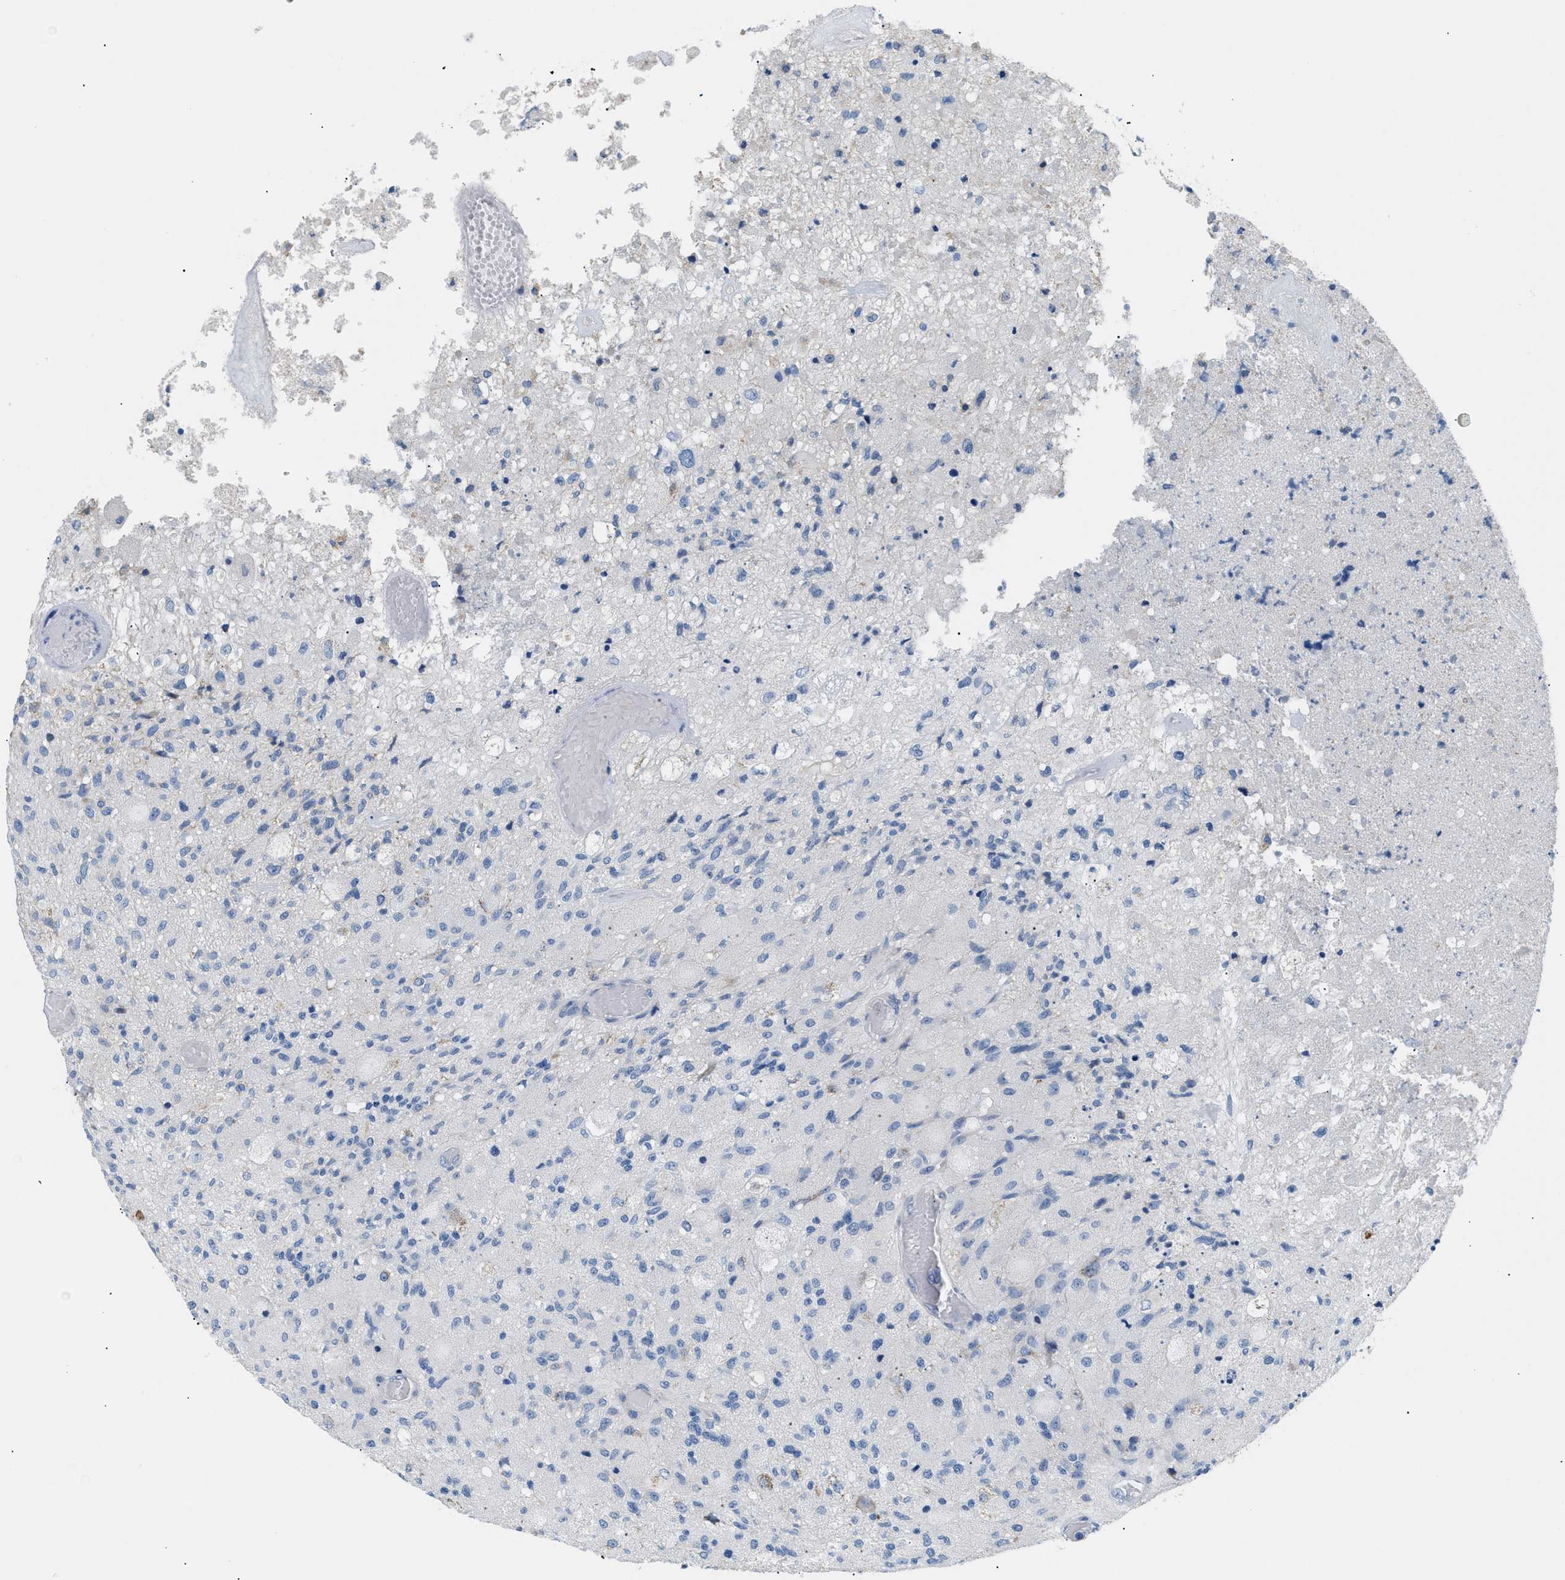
{"staining": {"intensity": "negative", "quantity": "none", "location": "none"}, "tissue": "glioma", "cell_type": "Tumor cells", "image_type": "cancer", "snomed": [{"axis": "morphology", "description": "Normal tissue, NOS"}, {"axis": "morphology", "description": "Glioma, malignant, High grade"}, {"axis": "topography", "description": "Cerebral cortex"}], "caption": "Photomicrograph shows no protein positivity in tumor cells of glioma tissue. (DAB (3,3'-diaminobenzidine) immunohistochemistry (IHC) with hematoxylin counter stain).", "gene": "ILDR1", "patient": {"sex": "male", "age": 77}}